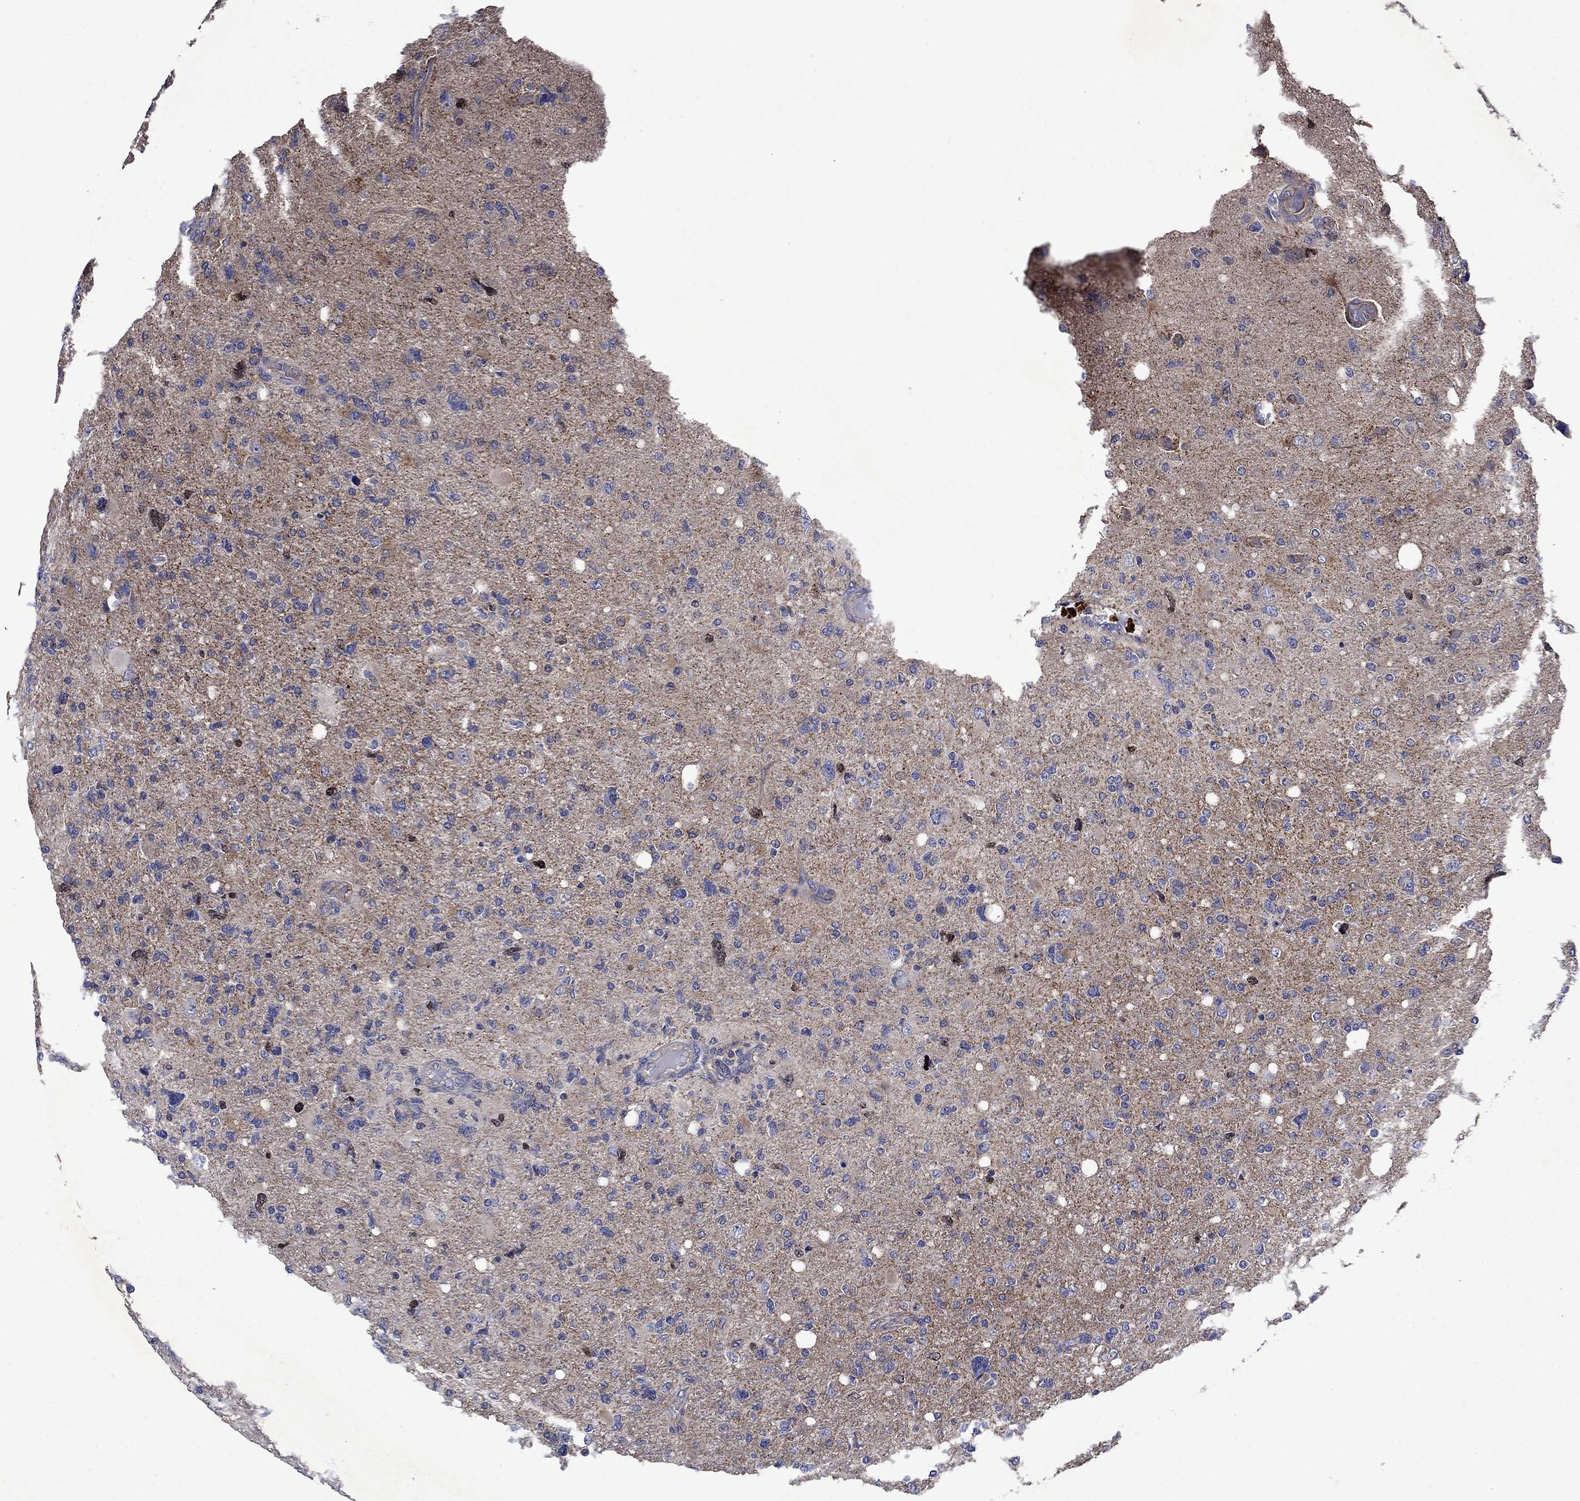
{"staining": {"intensity": "negative", "quantity": "none", "location": "none"}, "tissue": "glioma", "cell_type": "Tumor cells", "image_type": "cancer", "snomed": [{"axis": "morphology", "description": "Glioma, malignant, High grade"}, {"axis": "topography", "description": "Cerebral cortex"}], "caption": "Tumor cells are negative for brown protein staining in malignant glioma (high-grade).", "gene": "KIF22", "patient": {"sex": "male", "age": 70}}